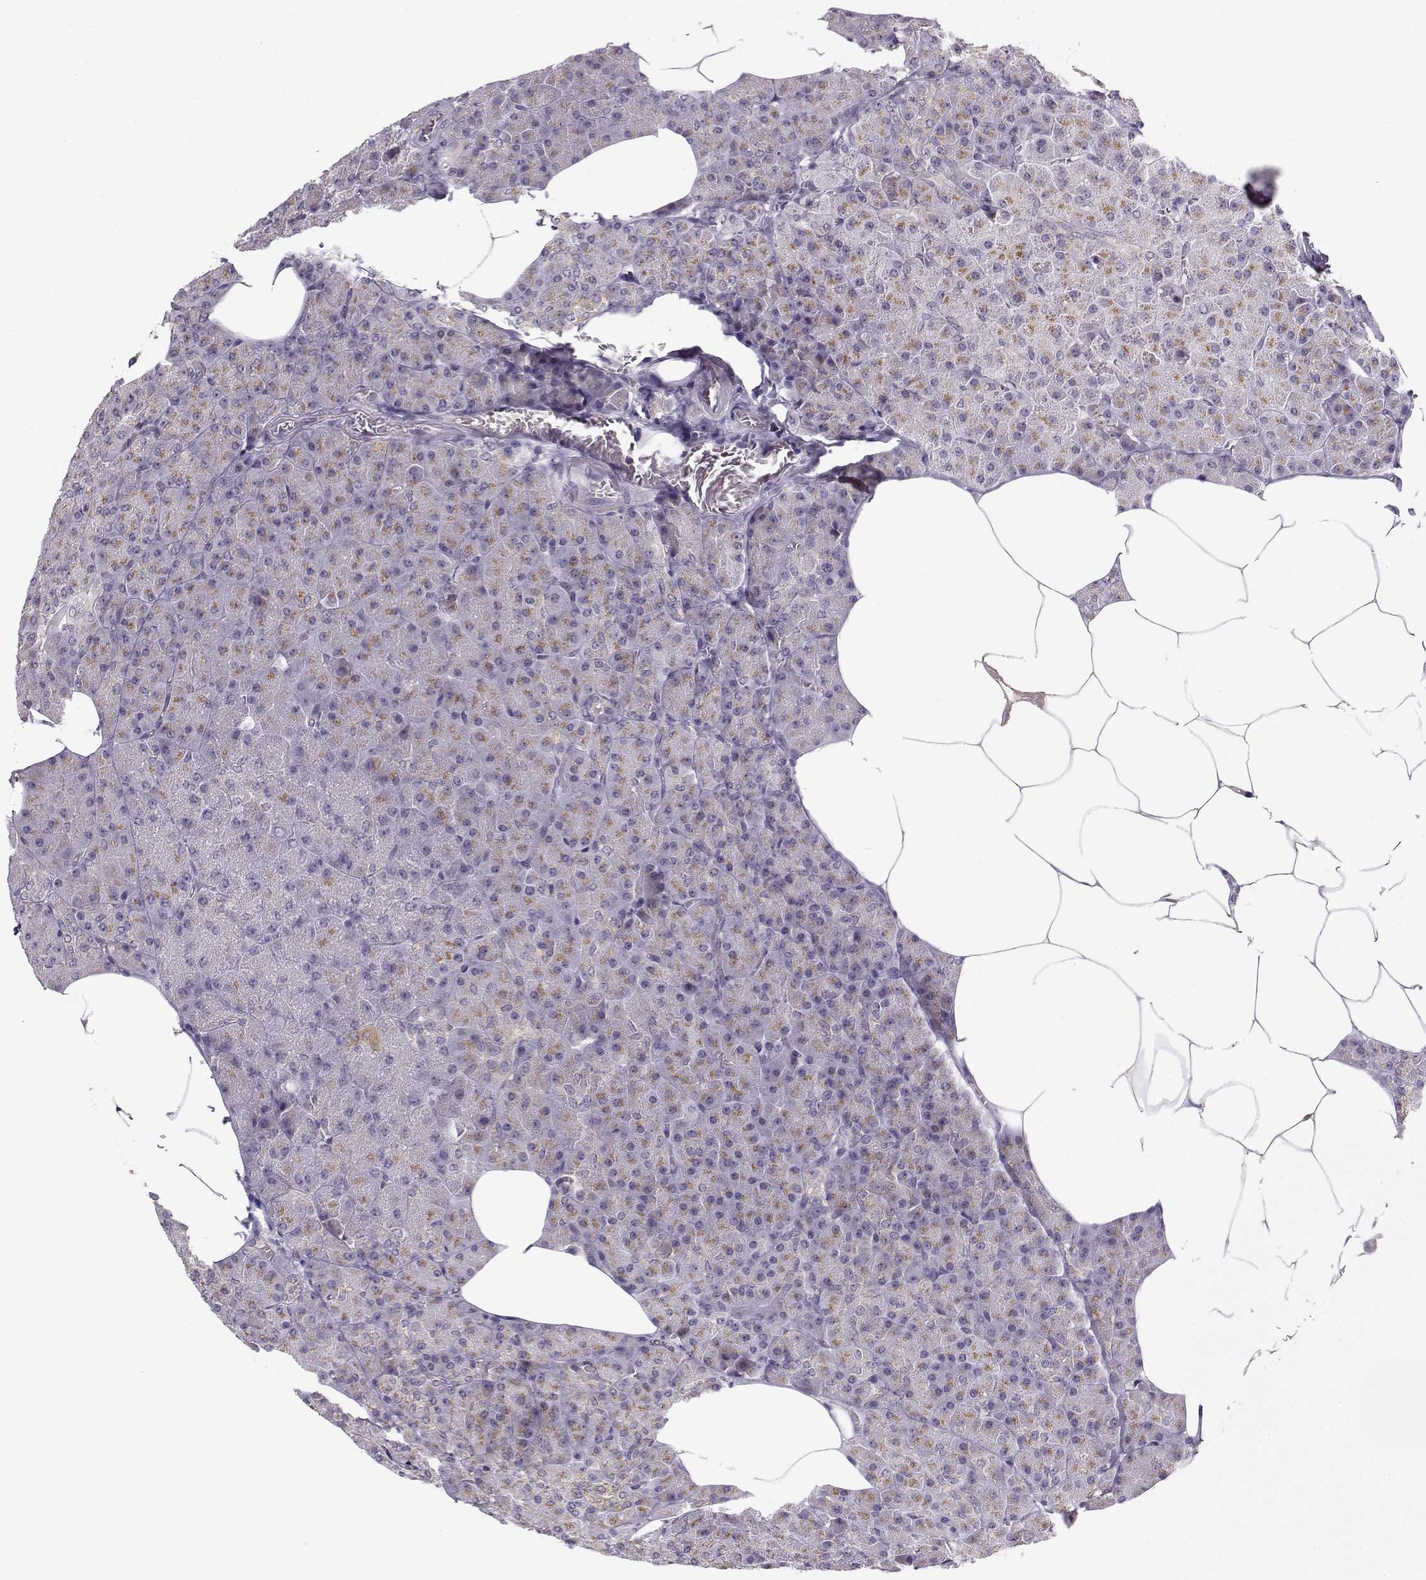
{"staining": {"intensity": "weak", "quantity": ">75%", "location": "cytoplasmic/membranous"}, "tissue": "pancreas", "cell_type": "Exocrine glandular cells", "image_type": "normal", "snomed": [{"axis": "morphology", "description": "Normal tissue, NOS"}, {"axis": "topography", "description": "Pancreas"}], "caption": "Protein expression analysis of unremarkable pancreas exhibits weak cytoplasmic/membranous expression in approximately >75% of exocrine glandular cells.", "gene": "SLC4A5", "patient": {"sex": "female", "age": 45}}